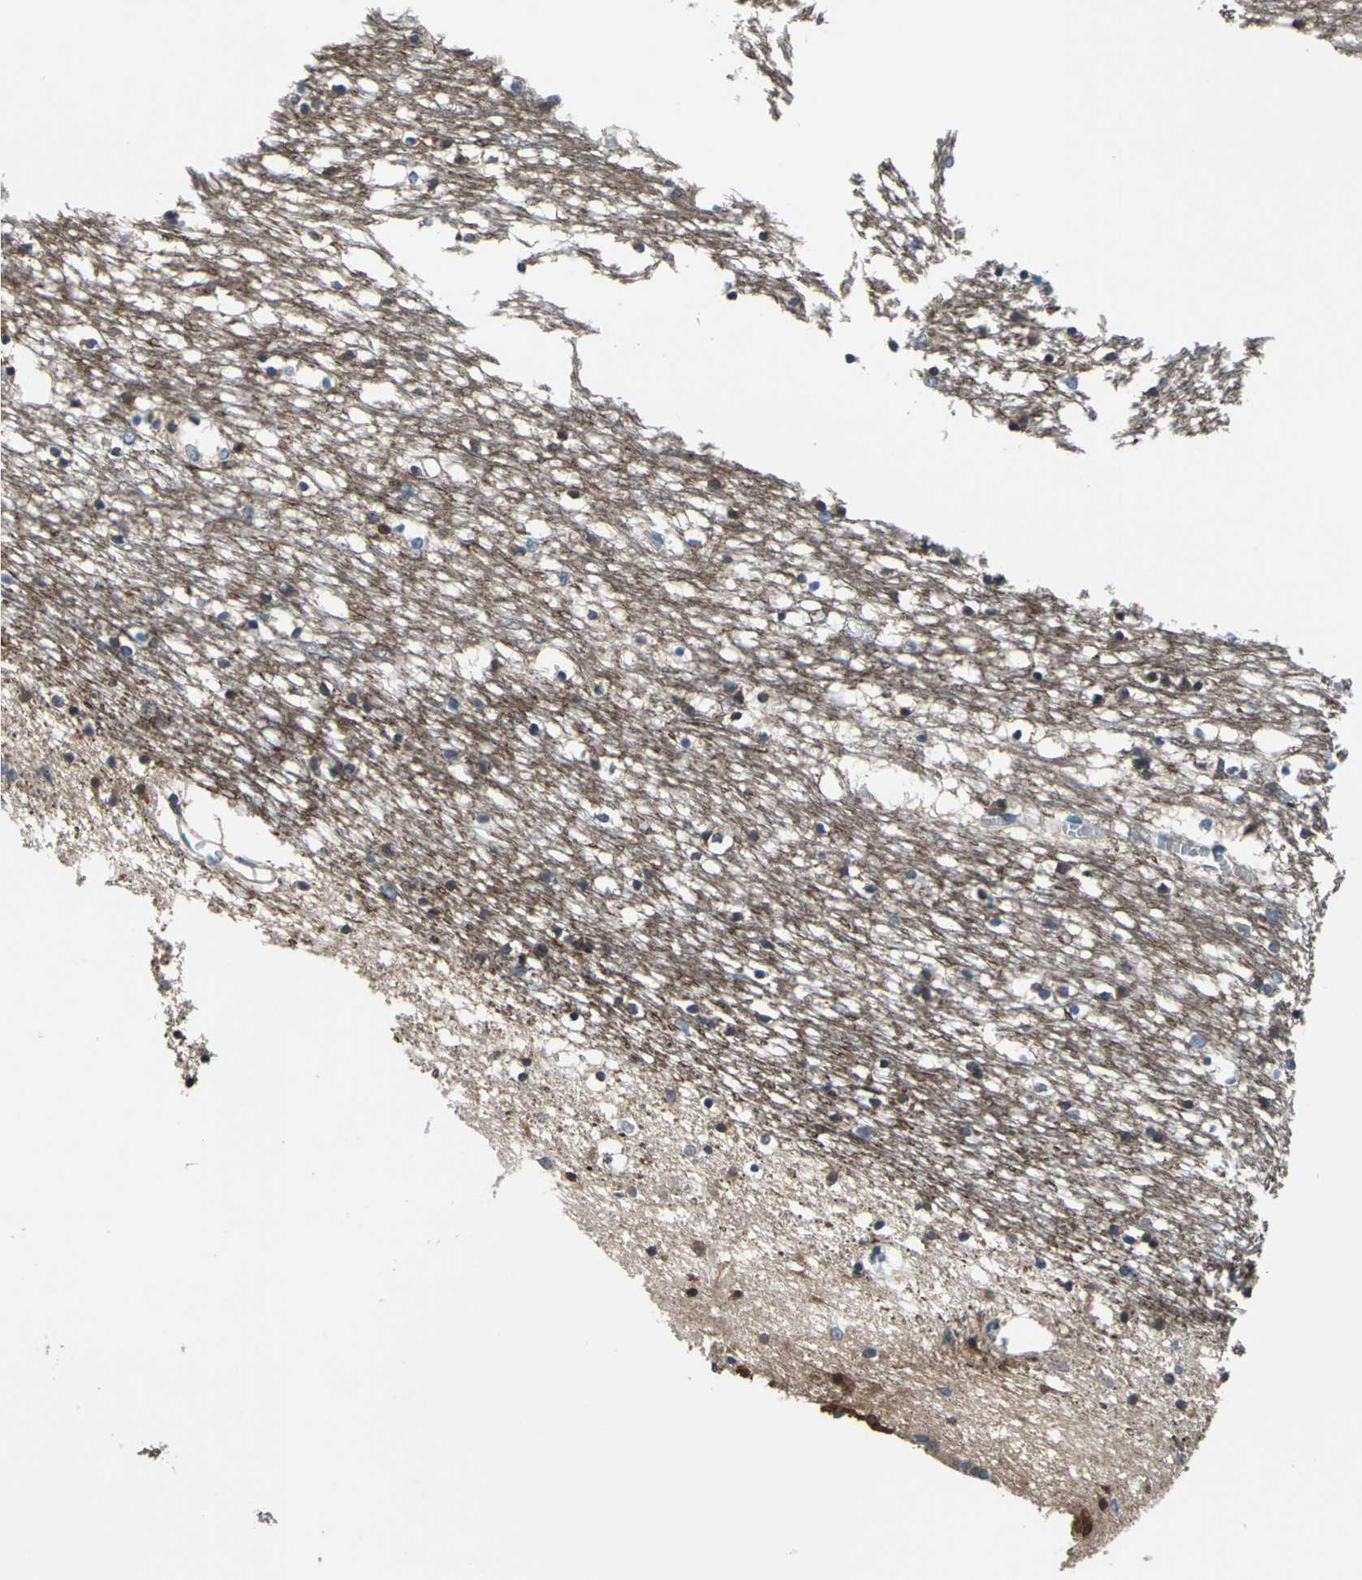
{"staining": {"intensity": "negative", "quantity": "none", "location": "none"}, "tissue": "caudate", "cell_type": "Glial cells", "image_type": "normal", "snomed": [{"axis": "morphology", "description": "Normal tissue, NOS"}, {"axis": "topography", "description": "Lateral ventricle wall"}], "caption": "High power microscopy image of an IHC micrograph of normal caudate, revealing no significant positivity in glial cells.", "gene": "CDC42EP1", "patient": {"sex": "male", "age": 45}}